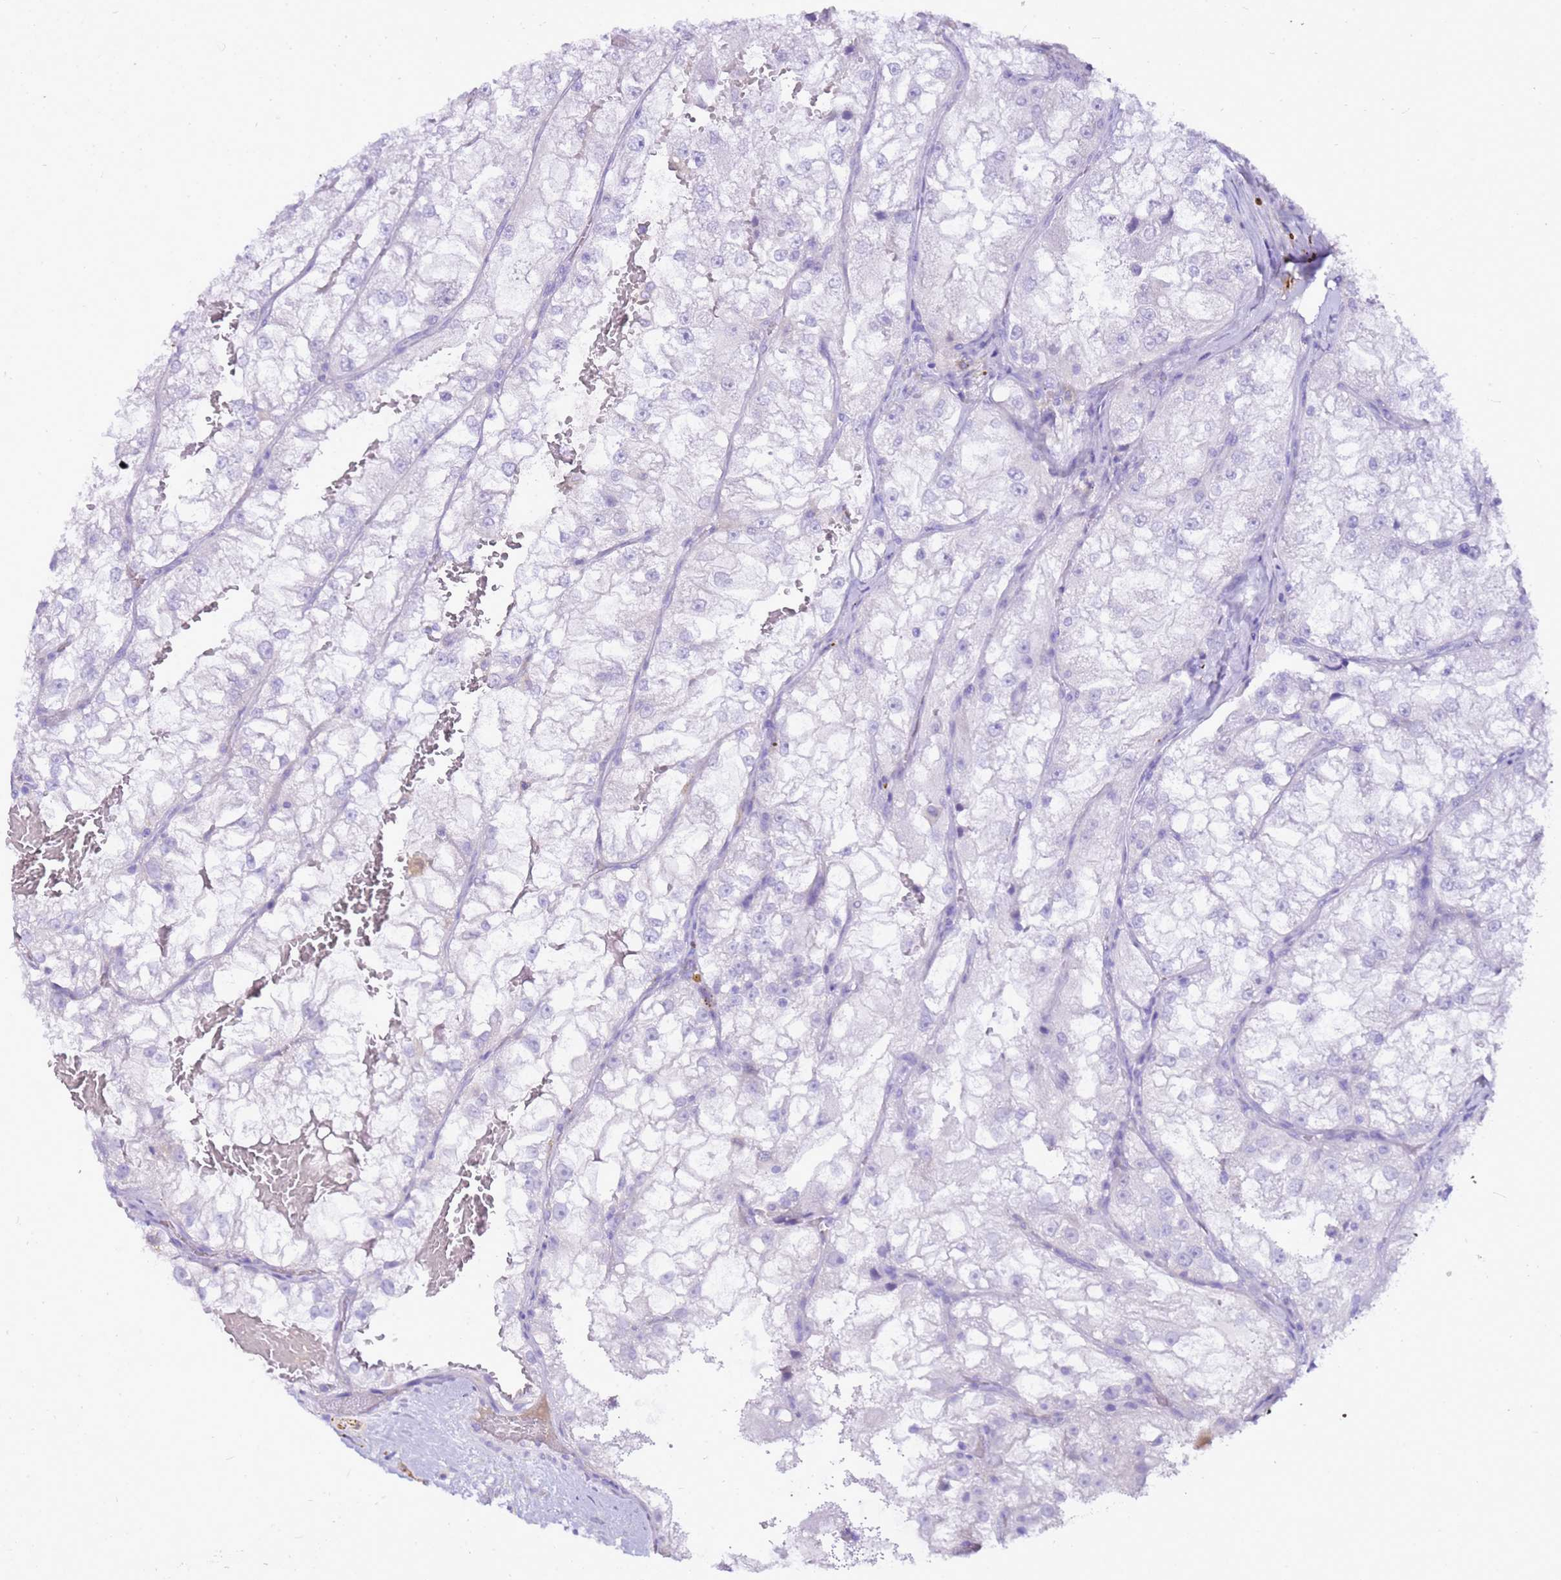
{"staining": {"intensity": "negative", "quantity": "none", "location": "none"}, "tissue": "renal cancer", "cell_type": "Tumor cells", "image_type": "cancer", "snomed": [{"axis": "morphology", "description": "Adenocarcinoma, NOS"}, {"axis": "topography", "description": "Kidney"}], "caption": "An IHC histopathology image of adenocarcinoma (renal) is shown. There is no staining in tumor cells of adenocarcinoma (renal).", "gene": "DCDC2B", "patient": {"sex": "female", "age": 72}}